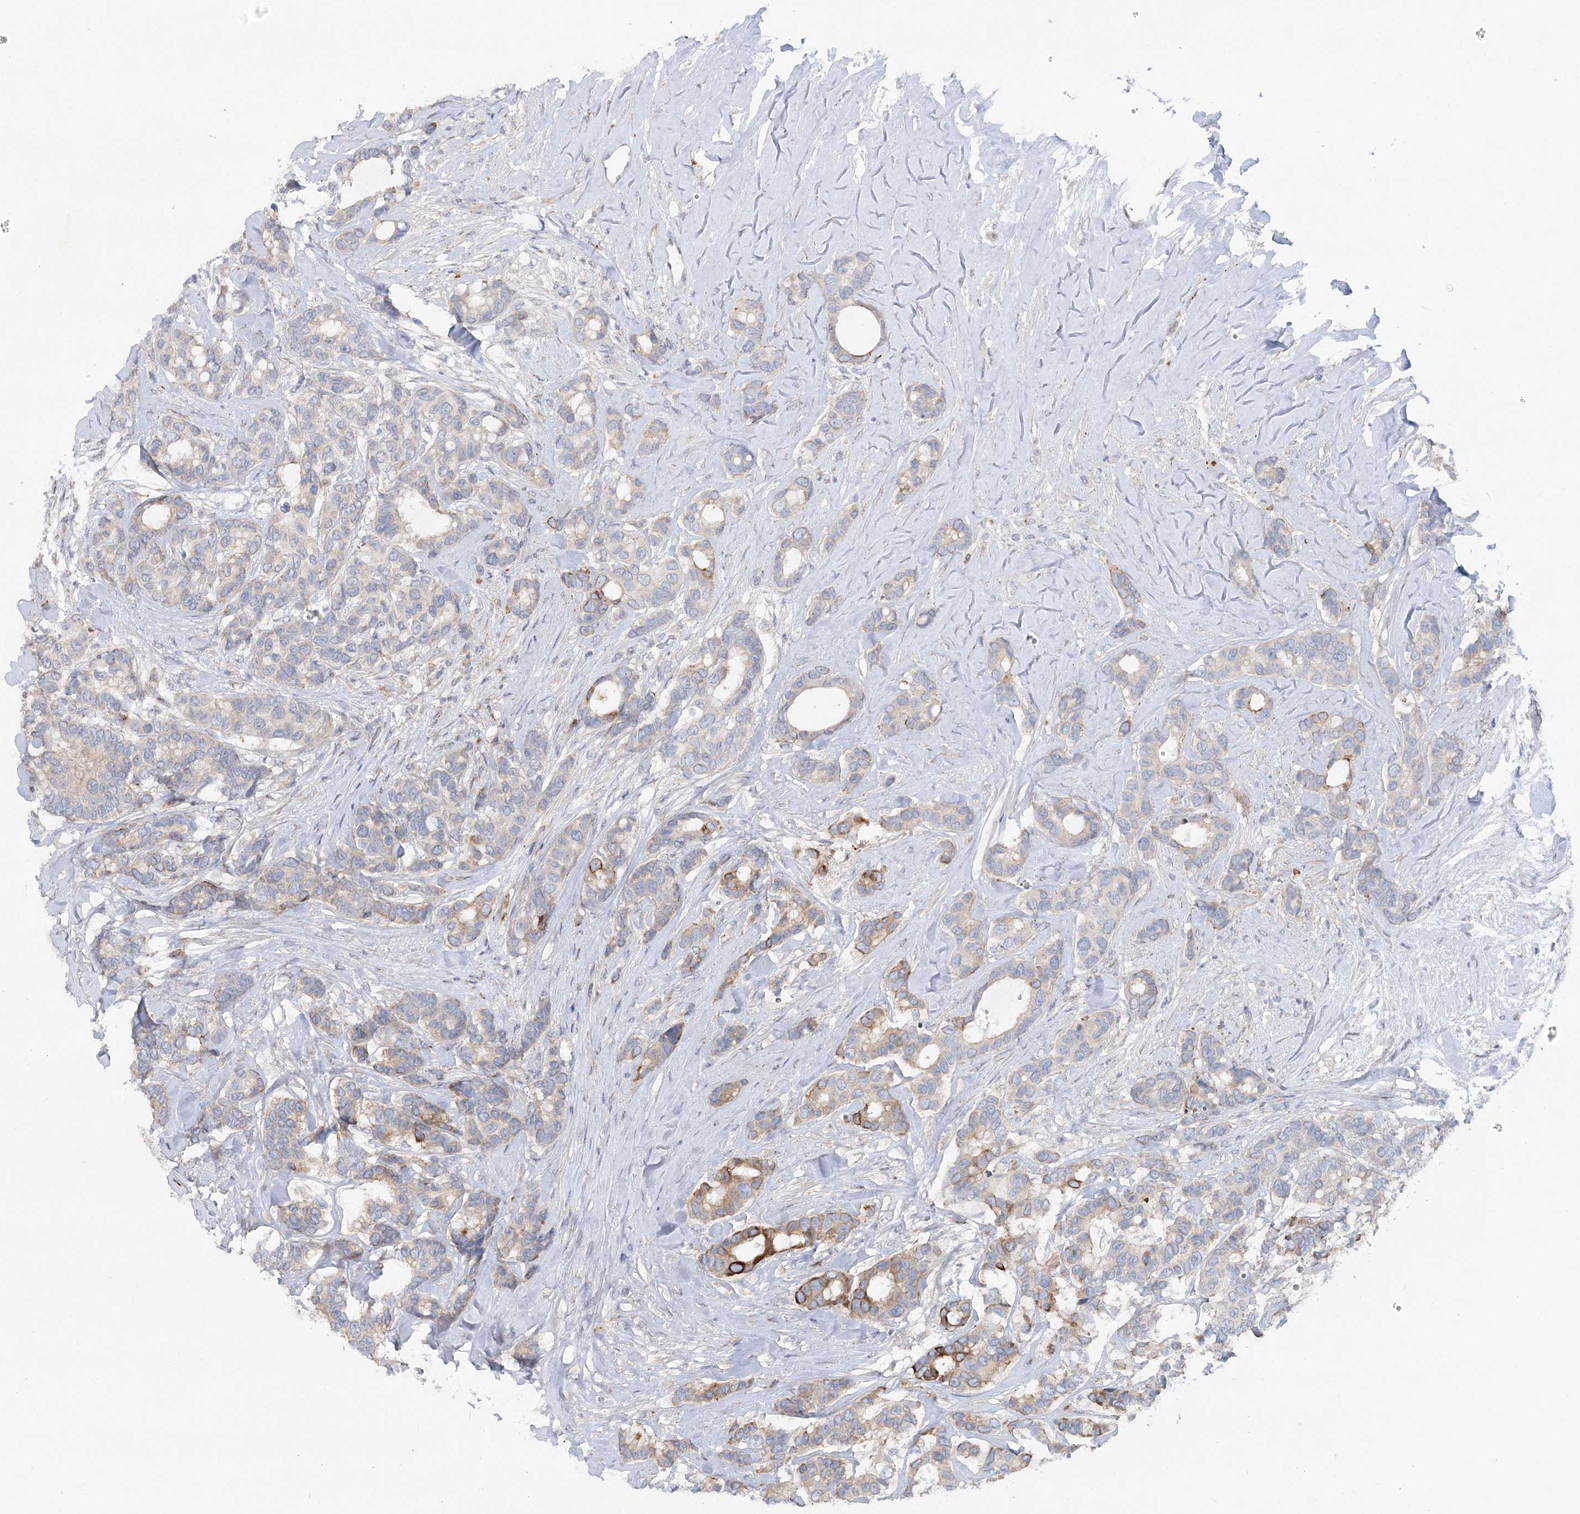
{"staining": {"intensity": "moderate", "quantity": "<25%", "location": "cytoplasmic/membranous"}, "tissue": "breast cancer", "cell_type": "Tumor cells", "image_type": "cancer", "snomed": [{"axis": "morphology", "description": "Duct carcinoma"}, {"axis": "topography", "description": "Breast"}], "caption": "Tumor cells exhibit low levels of moderate cytoplasmic/membranous expression in approximately <25% of cells in human breast cancer.", "gene": "SCN11A", "patient": {"sex": "female", "age": 87}}